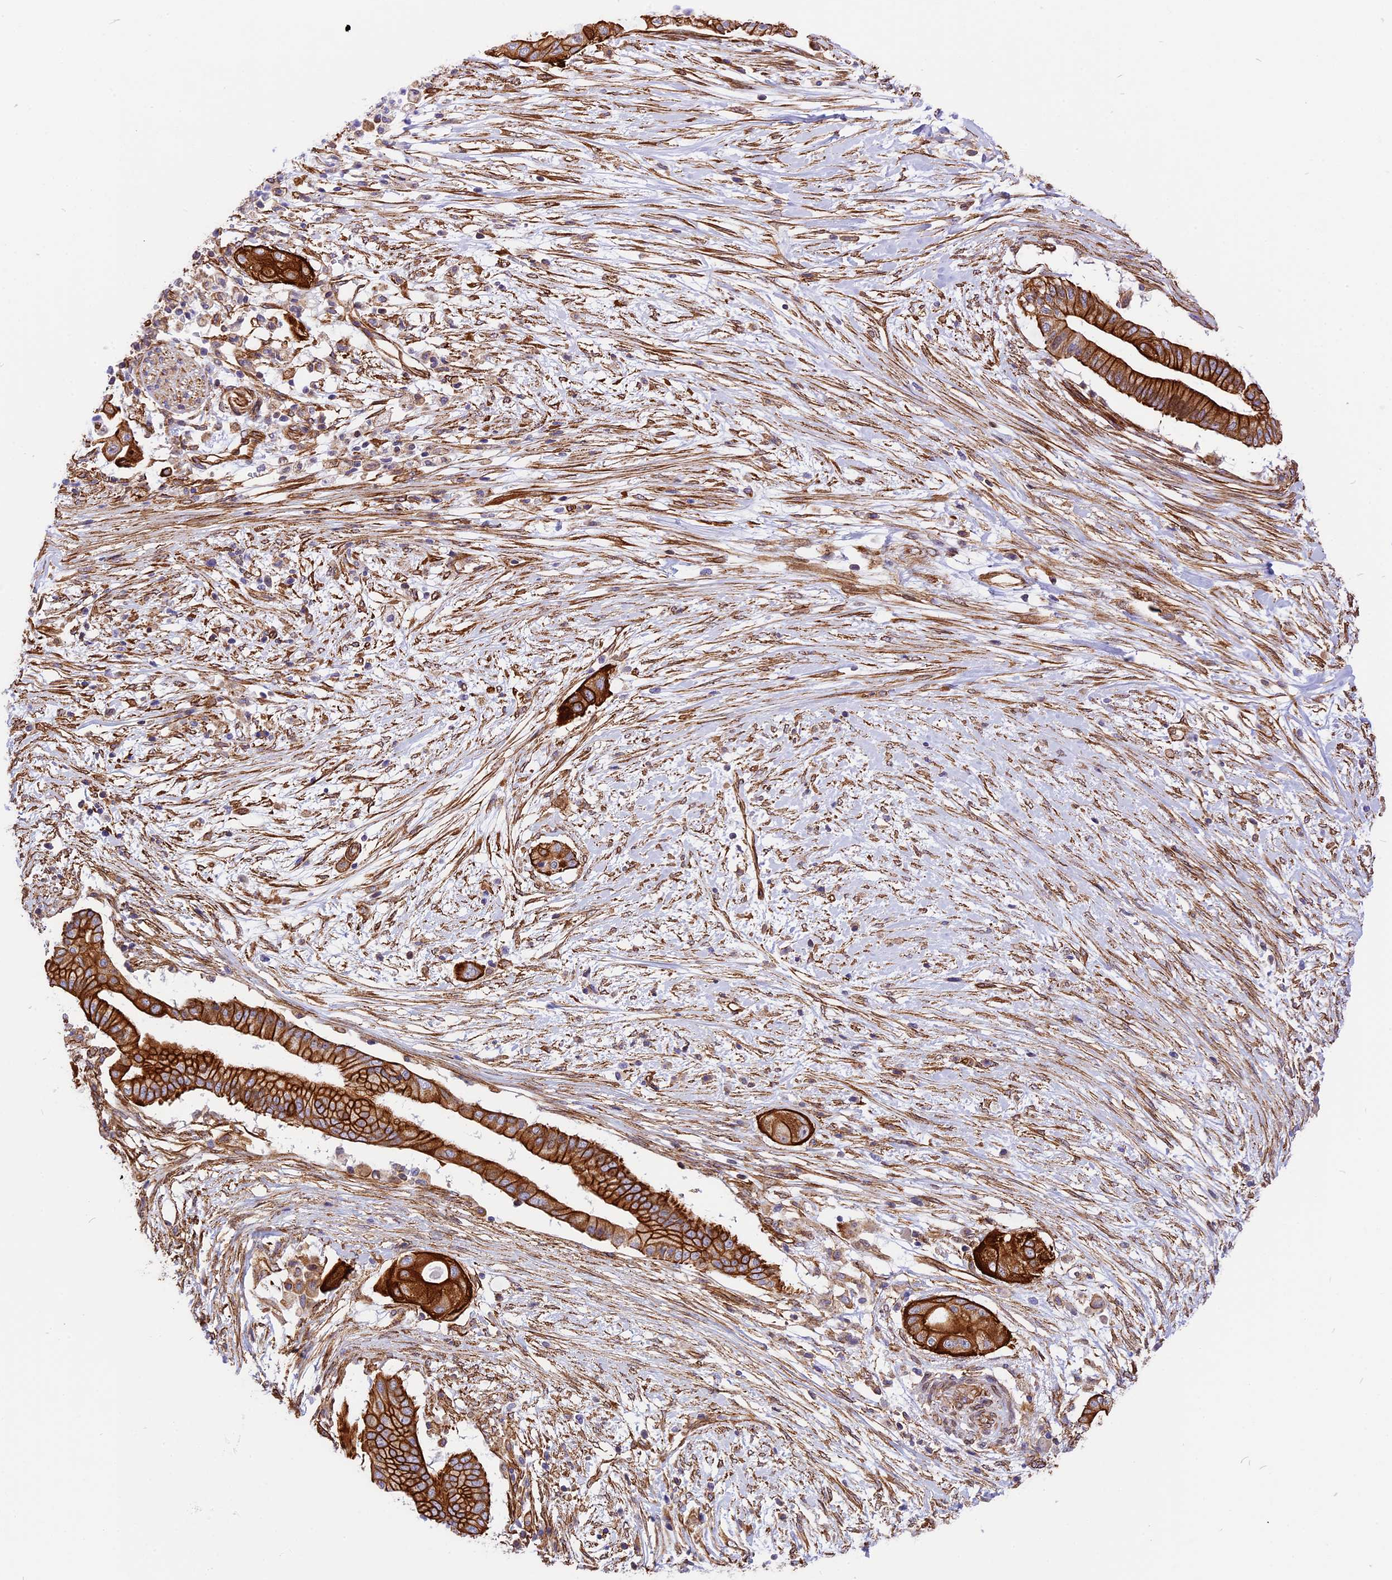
{"staining": {"intensity": "strong", "quantity": ">75%", "location": "cytoplasmic/membranous"}, "tissue": "pancreatic cancer", "cell_type": "Tumor cells", "image_type": "cancer", "snomed": [{"axis": "morphology", "description": "Adenocarcinoma, NOS"}, {"axis": "topography", "description": "Pancreas"}], "caption": "This image displays adenocarcinoma (pancreatic) stained with immunohistochemistry (IHC) to label a protein in brown. The cytoplasmic/membranous of tumor cells show strong positivity for the protein. Nuclei are counter-stained blue.", "gene": "R3HDM4", "patient": {"sex": "male", "age": 68}}